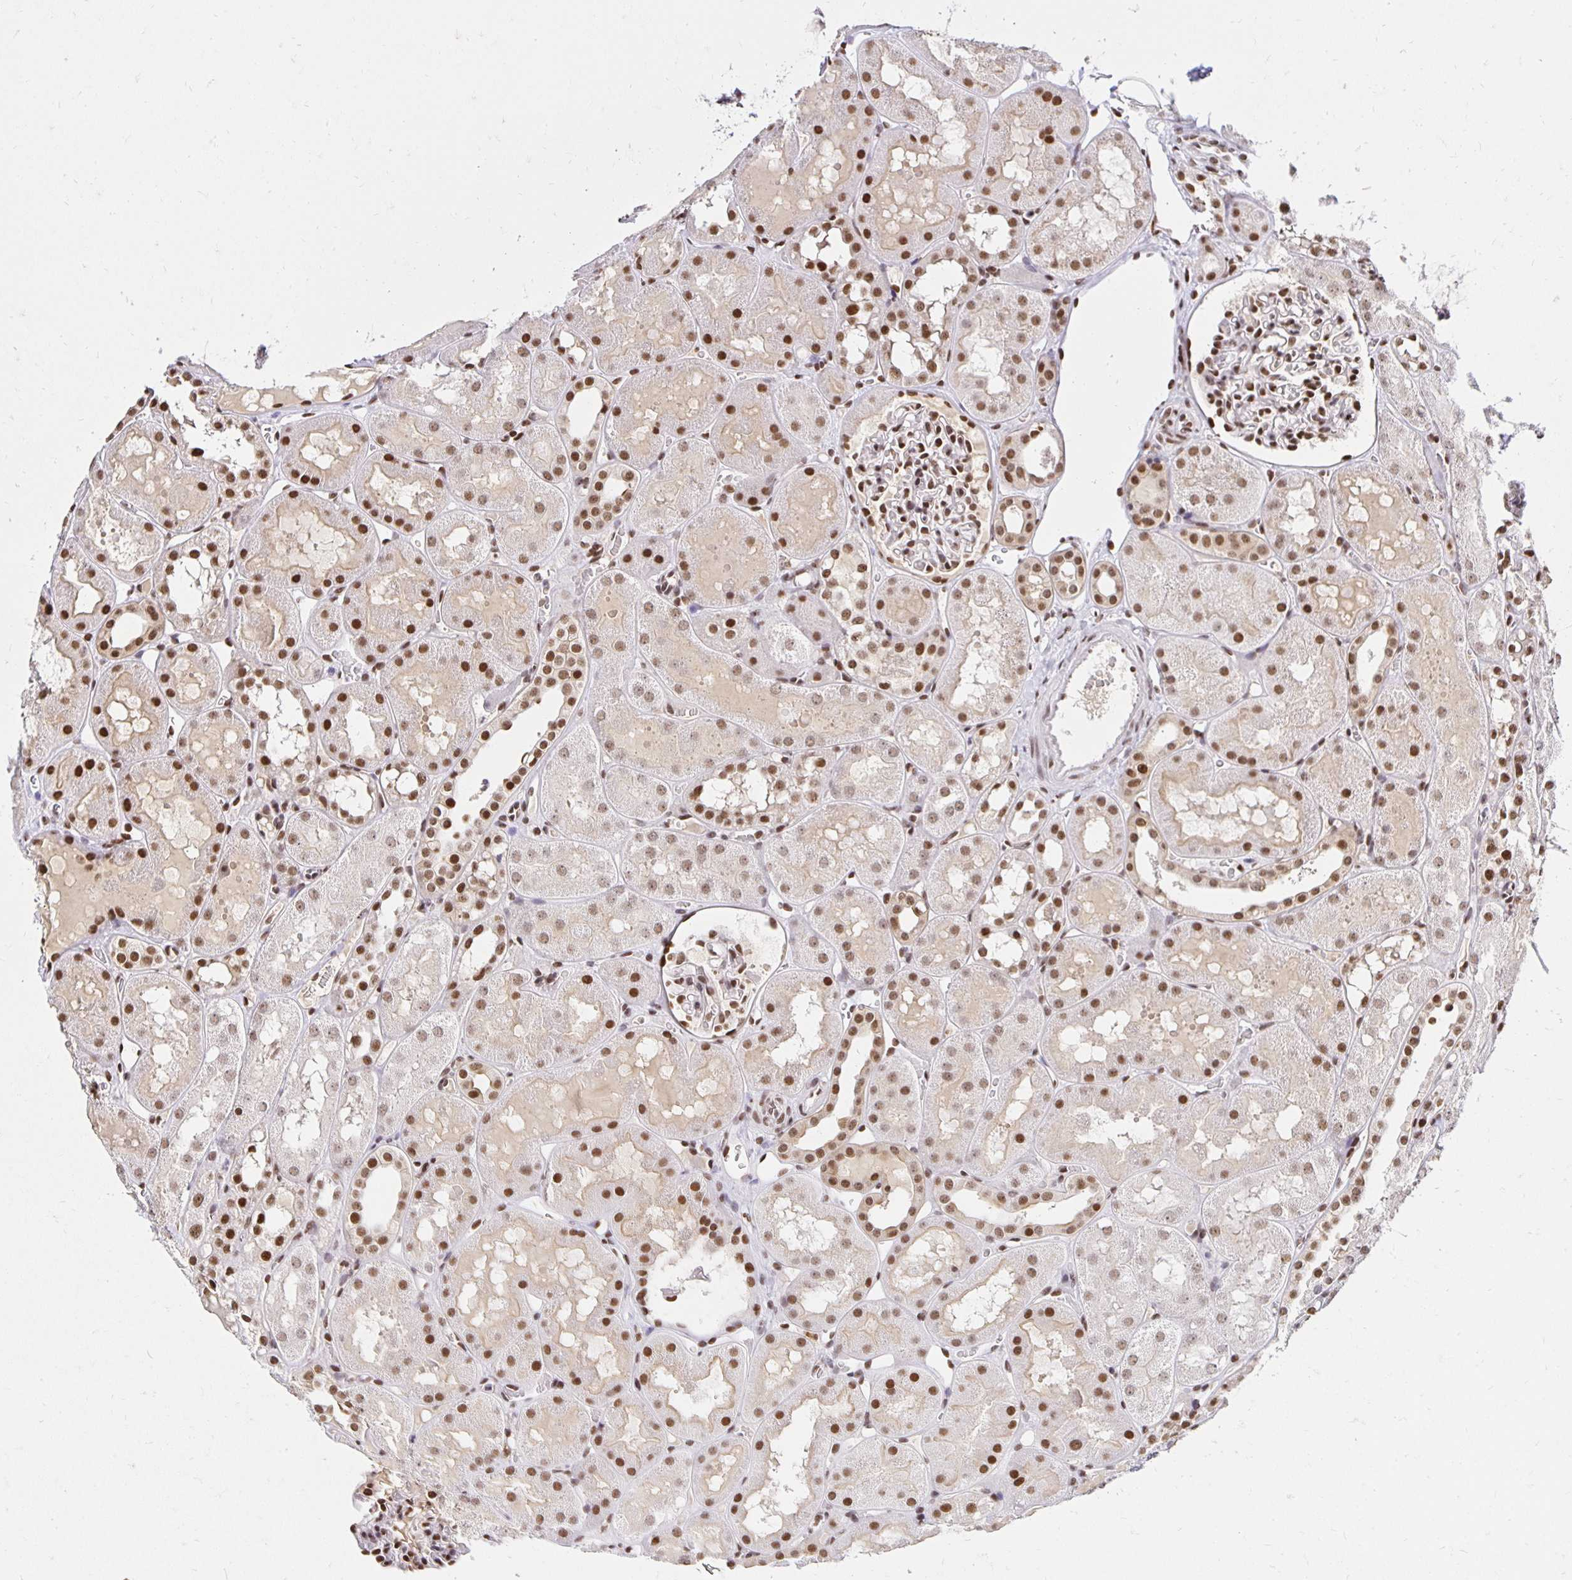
{"staining": {"intensity": "strong", "quantity": ">75%", "location": "nuclear"}, "tissue": "kidney", "cell_type": "Cells in glomeruli", "image_type": "normal", "snomed": [{"axis": "morphology", "description": "Normal tissue, NOS"}, {"axis": "topography", "description": "Kidney"}, {"axis": "topography", "description": "Urinary bladder"}], "caption": "Kidney stained with DAB IHC shows high levels of strong nuclear positivity in approximately >75% of cells in glomeruli.", "gene": "ZNF579", "patient": {"sex": "male", "age": 16}}